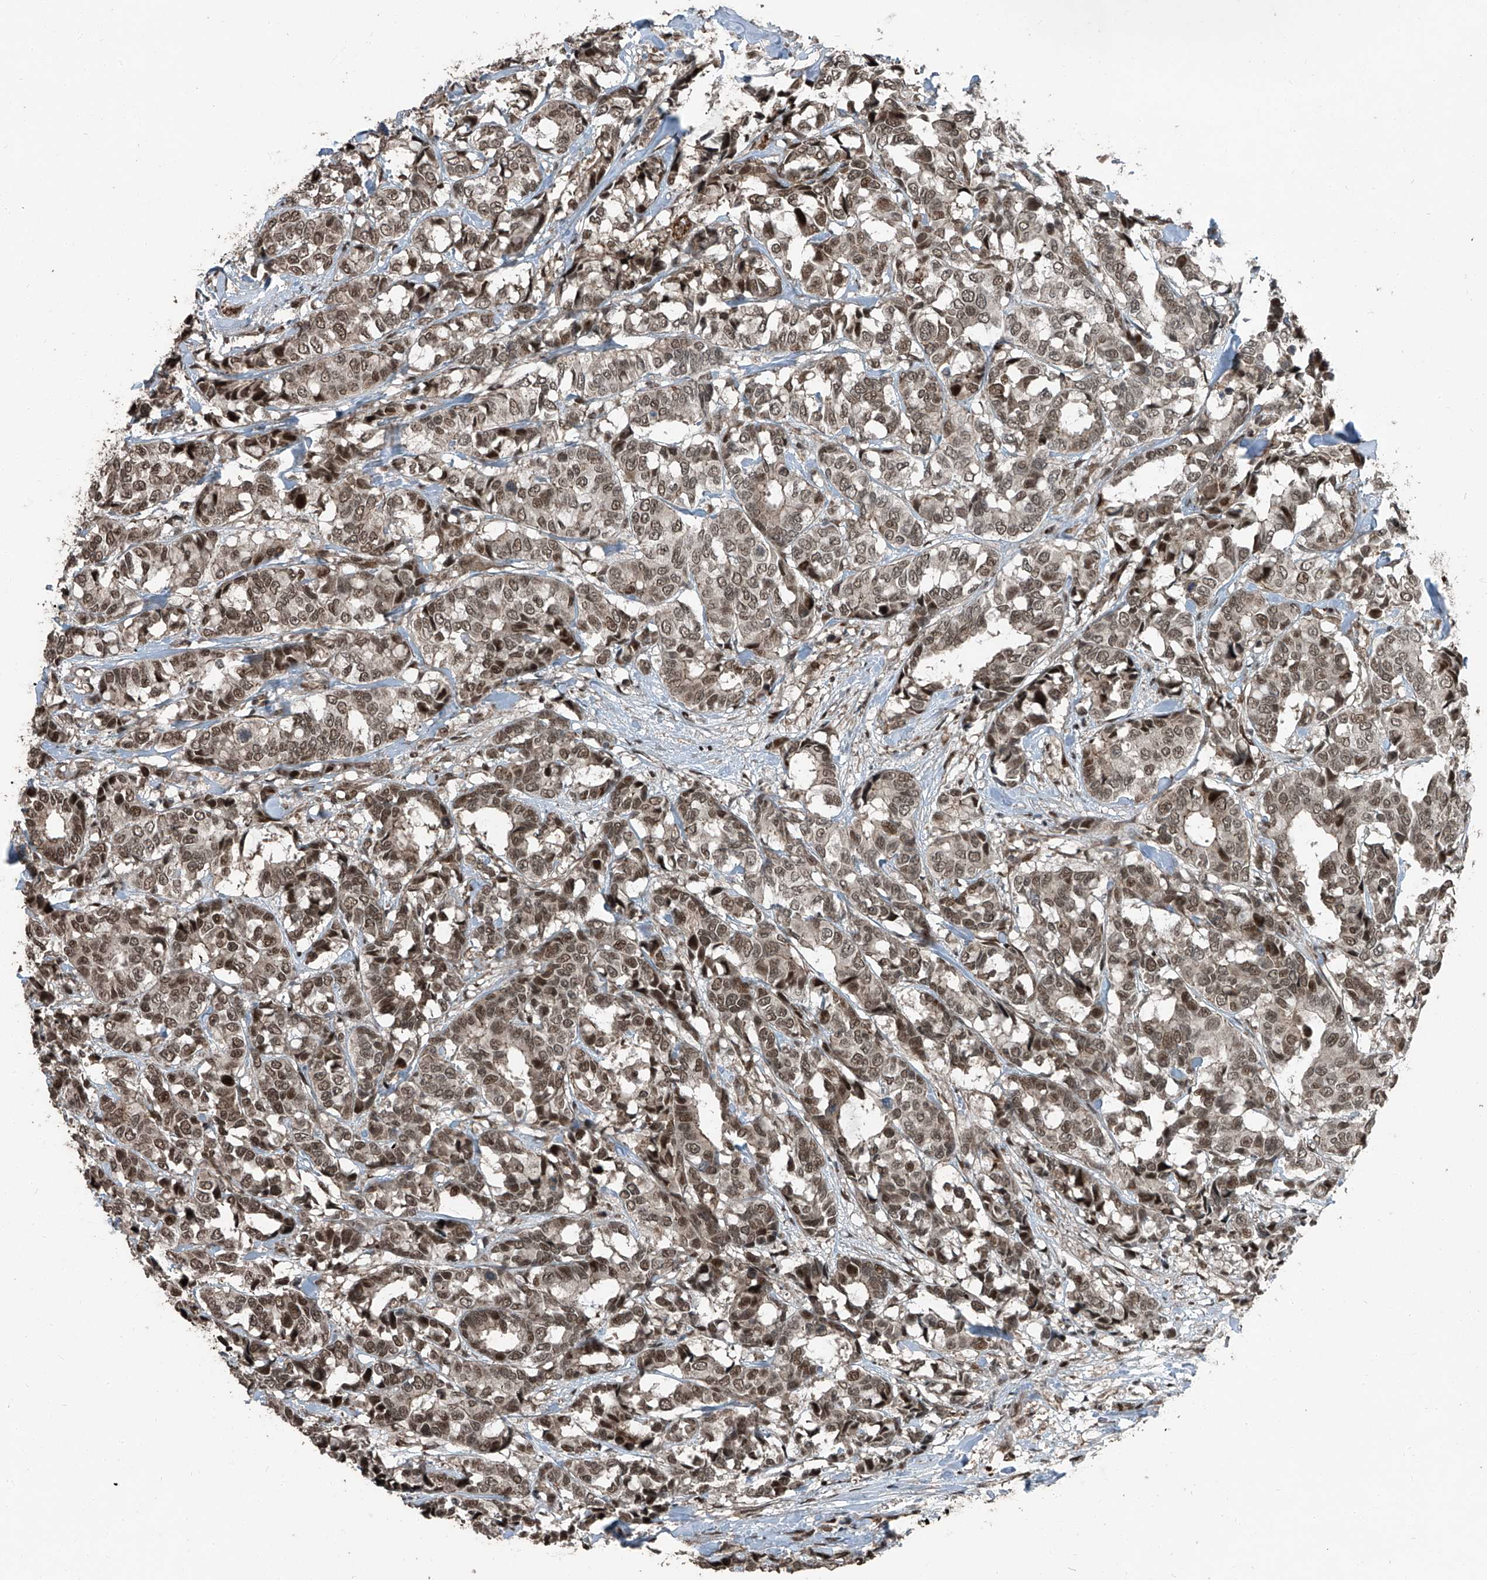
{"staining": {"intensity": "moderate", "quantity": ">75%", "location": "nuclear"}, "tissue": "breast cancer", "cell_type": "Tumor cells", "image_type": "cancer", "snomed": [{"axis": "morphology", "description": "Duct carcinoma"}, {"axis": "topography", "description": "Breast"}], "caption": "The photomicrograph displays immunohistochemical staining of breast invasive ductal carcinoma. There is moderate nuclear staining is present in approximately >75% of tumor cells.", "gene": "ZNF570", "patient": {"sex": "female", "age": 87}}